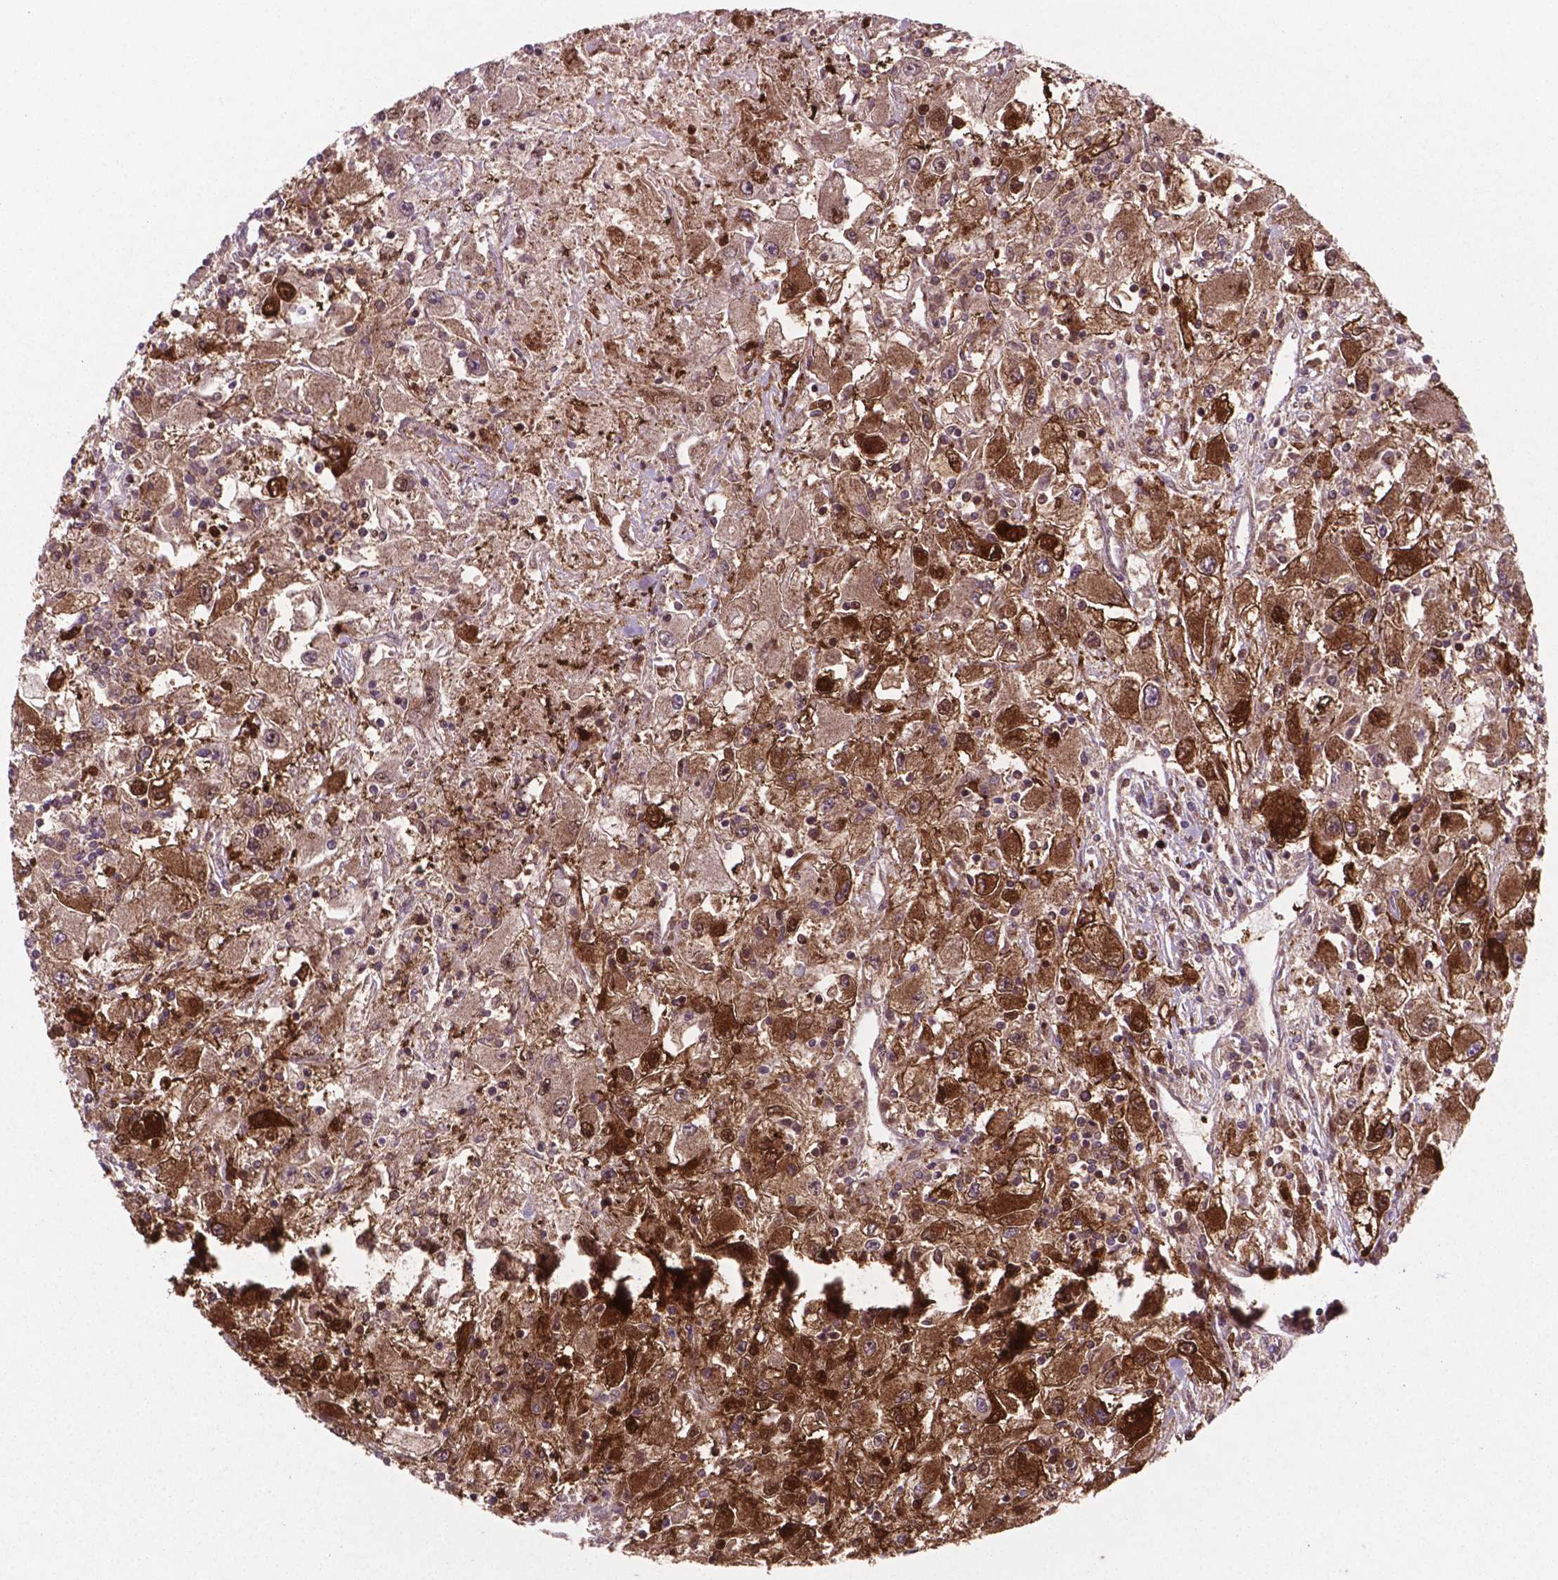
{"staining": {"intensity": "strong", "quantity": ">75%", "location": "cytoplasmic/membranous"}, "tissue": "renal cancer", "cell_type": "Tumor cells", "image_type": "cancer", "snomed": [{"axis": "morphology", "description": "Adenocarcinoma, NOS"}, {"axis": "topography", "description": "Kidney"}], "caption": "Immunohistochemical staining of human renal adenocarcinoma exhibits high levels of strong cytoplasmic/membranous staining in approximately >75% of tumor cells.", "gene": "LDHA", "patient": {"sex": "female", "age": 67}}